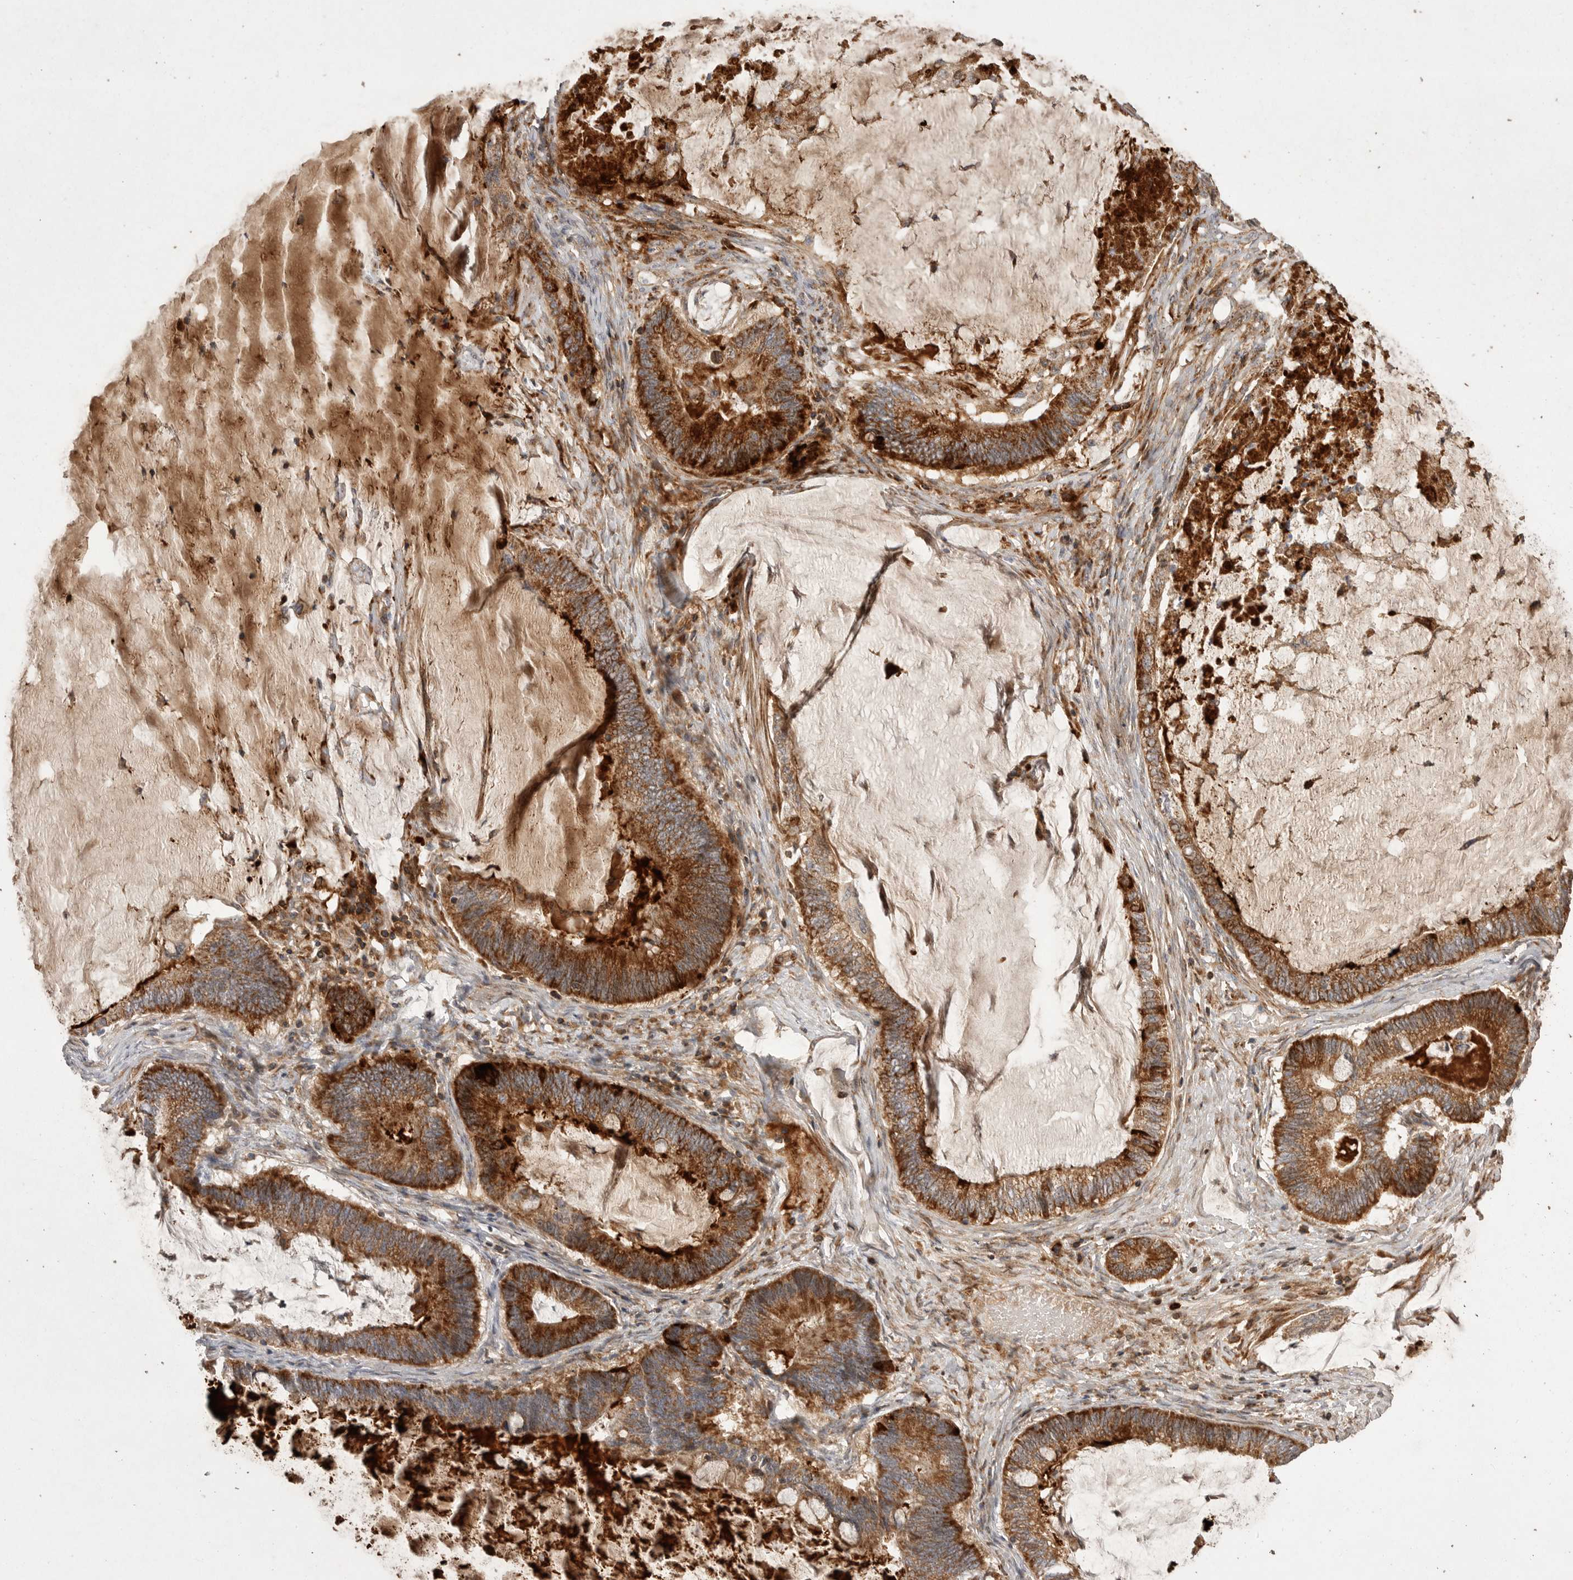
{"staining": {"intensity": "strong", "quantity": ">75%", "location": "cytoplasmic/membranous"}, "tissue": "ovarian cancer", "cell_type": "Tumor cells", "image_type": "cancer", "snomed": [{"axis": "morphology", "description": "Cystadenocarcinoma, mucinous, NOS"}, {"axis": "topography", "description": "Ovary"}], "caption": "About >75% of tumor cells in ovarian cancer show strong cytoplasmic/membranous protein expression as visualized by brown immunohistochemical staining.", "gene": "KYAT3", "patient": {"sex": "female", "age": 61}}